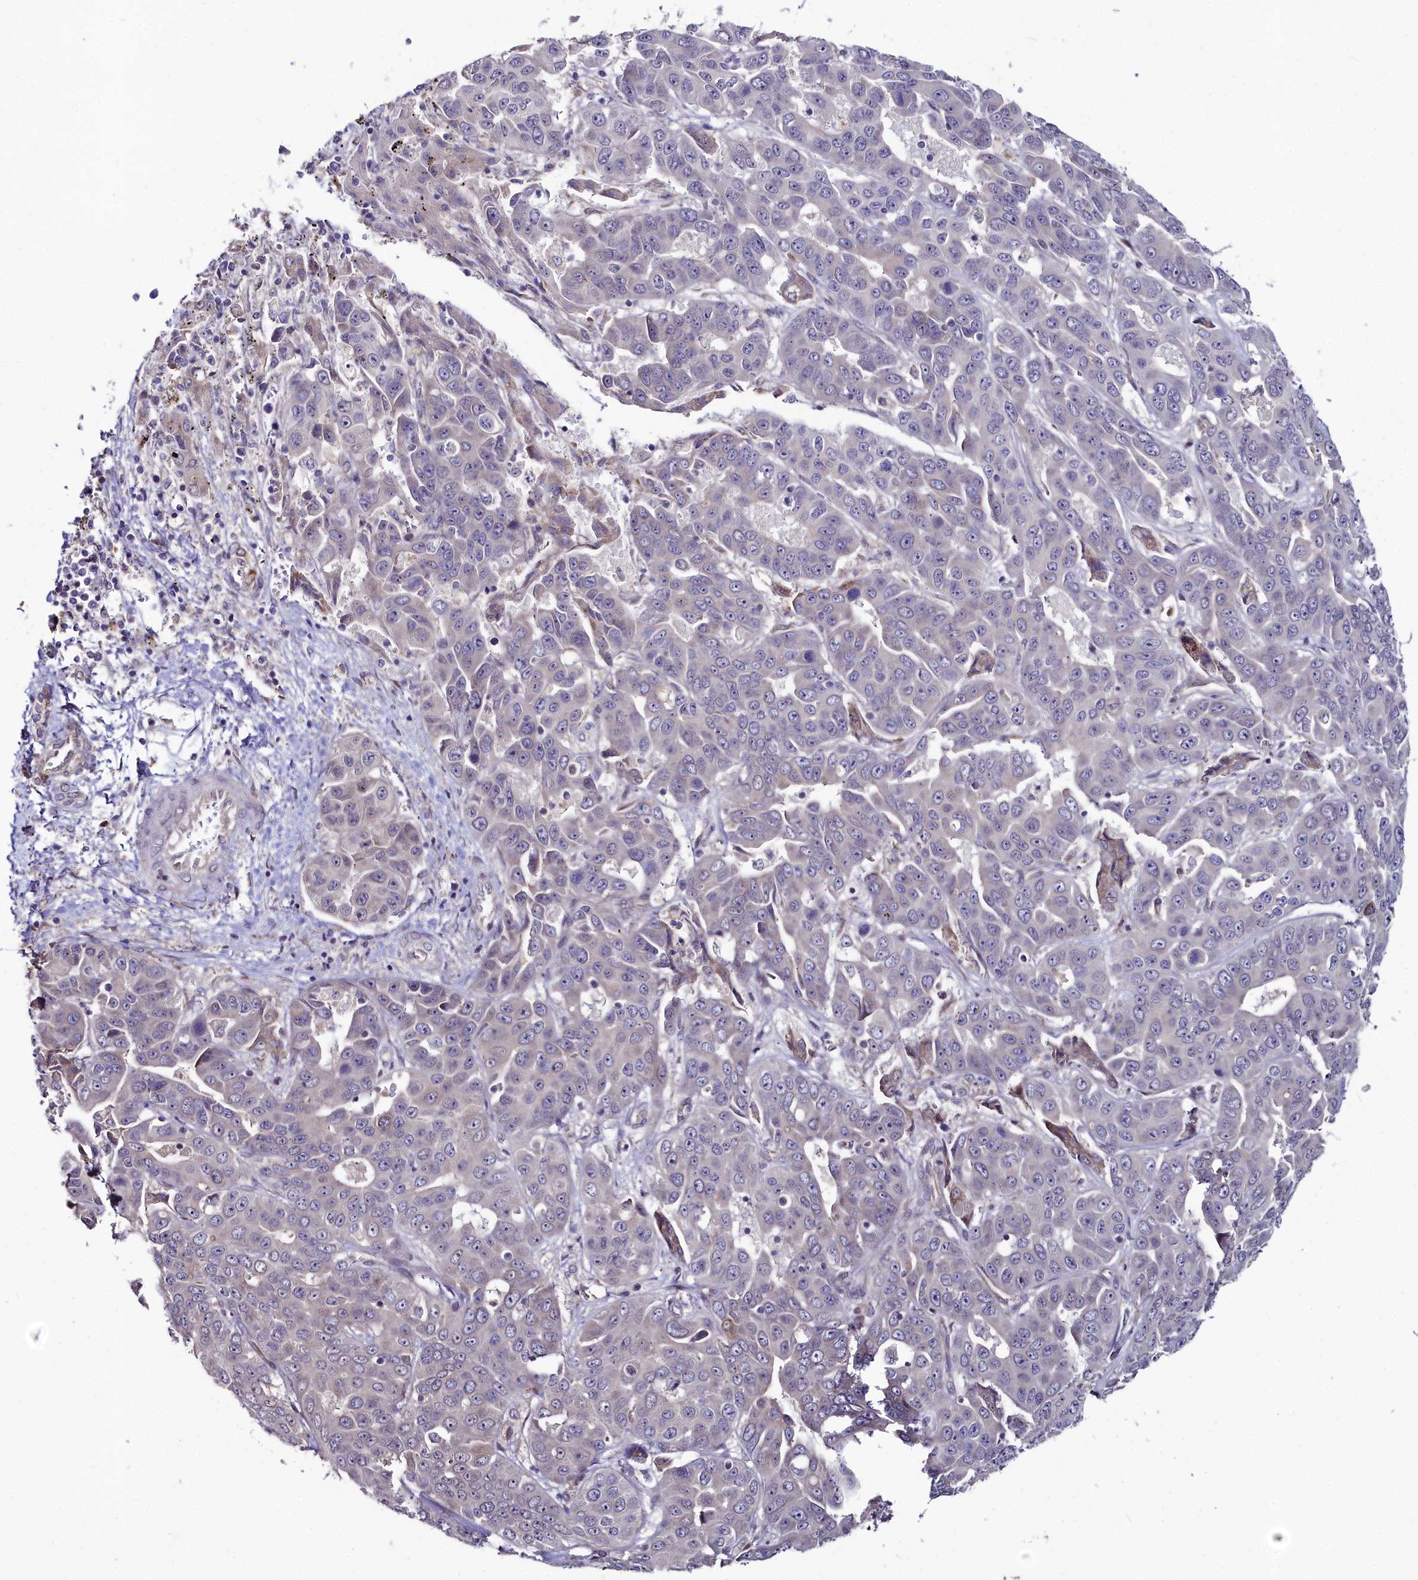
{"staining": {"intensity": "negative", "quantity": "none", "location": "none"}, "tissue": "liver cancer", "cell_type": "Tumor cells", "image_type": "cancer", "snomed": [{"axis": "morphology", "description": "Cholangiocarcinoma"}, {"axis": "topography", "description": "Liver"}], "caption": "Immunohistochemistry of cholangiocarcinoma (liver) demonstrates no expression in tumor cells.", "gene": "C4orf19", "patient": {"sex": "female", "age": 52}}